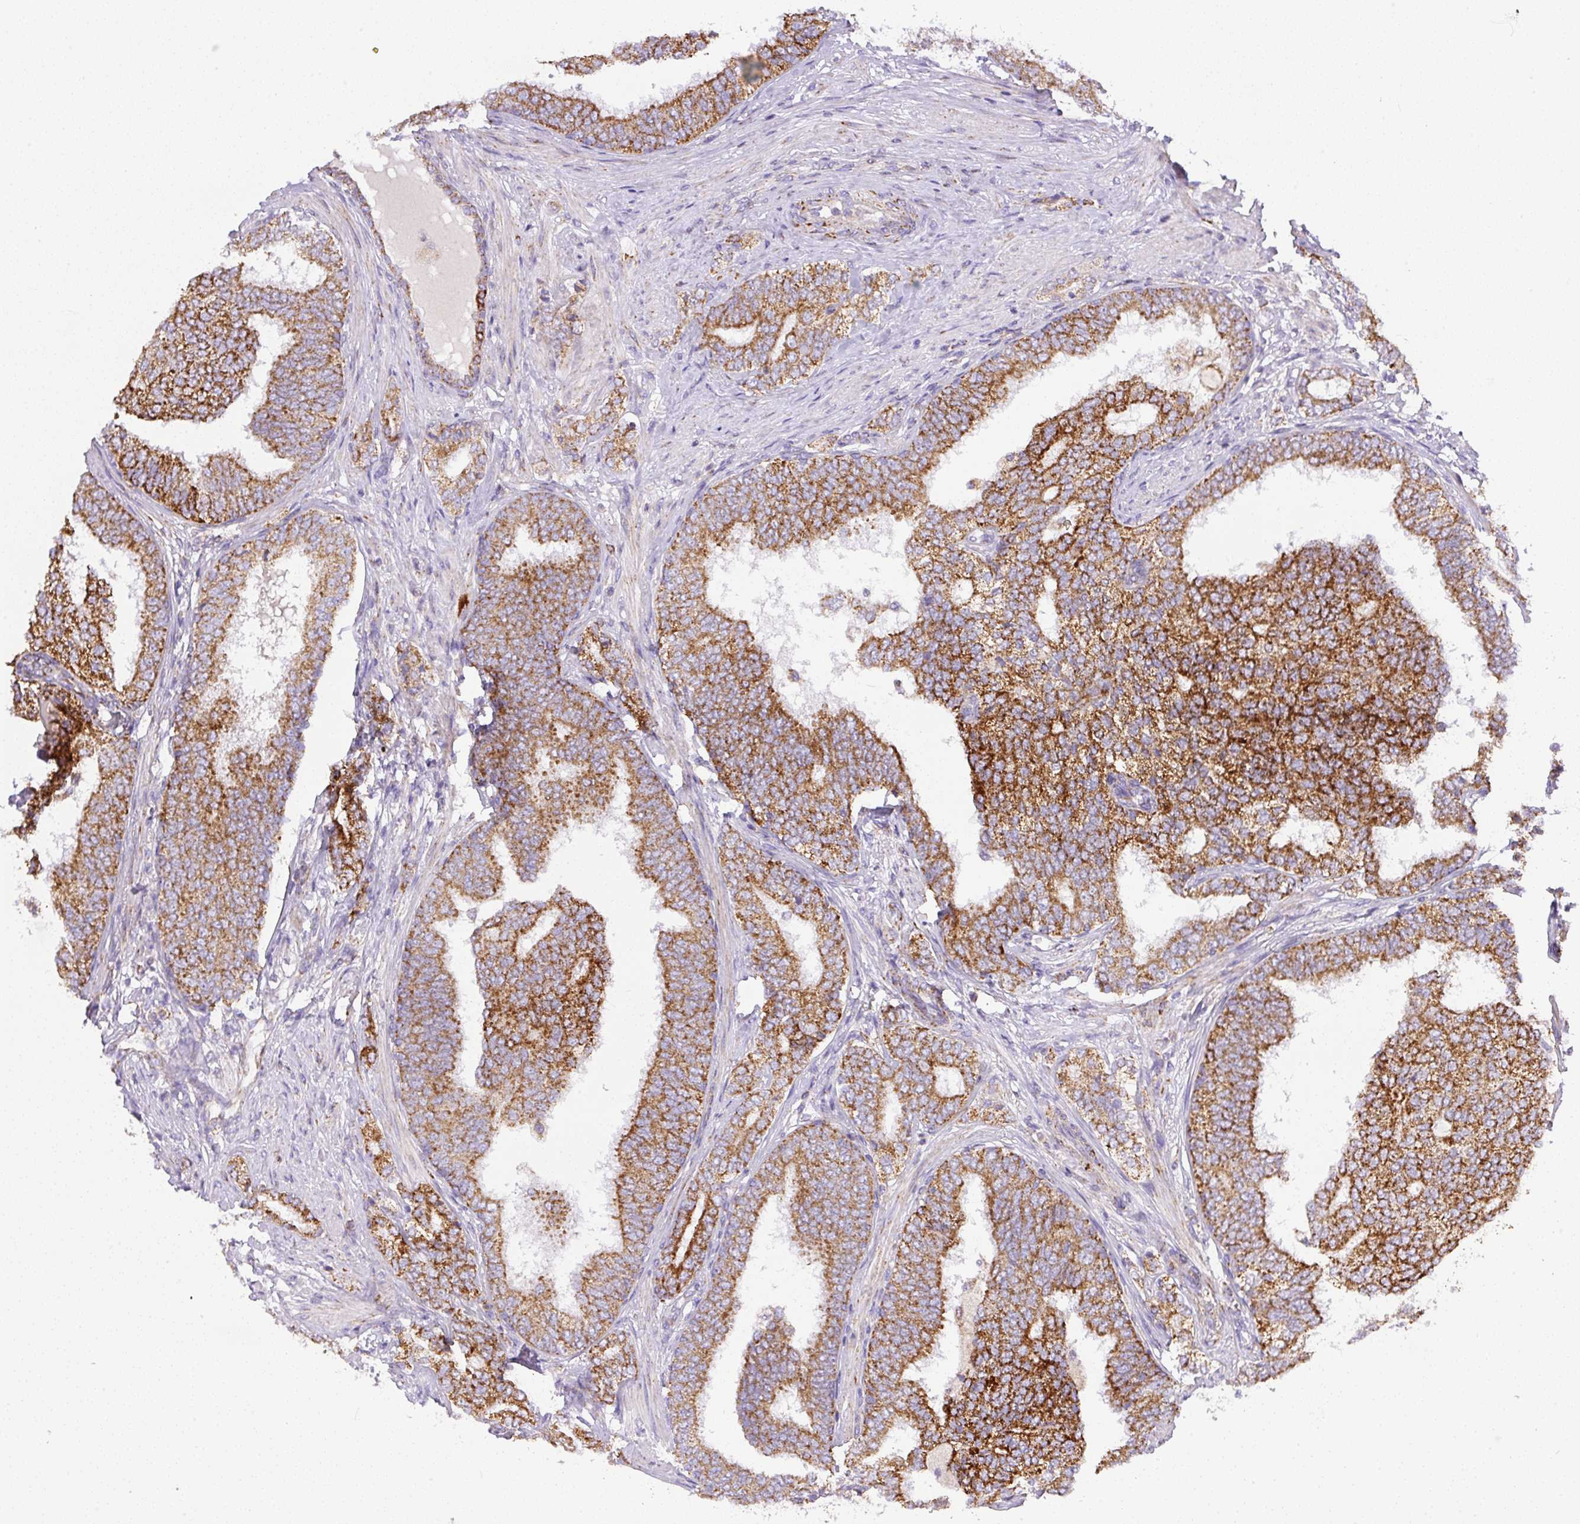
{"staining": {"intensity": "strong", "quantity": ">75%", "location": "cytoplasmic/membranous"}, "tissue": "prostate cancer", "cell_type": "Tumor cells", "image_type": "cancer", "snomed": [{"axis": "morphology", "description": "Adenocarcinoma, High grade"}, {"axis": "topography", "description": "Prostate"}], "caption": "Immunohistochemistry (DAB) staining of human high-grade adenocarcinoma (prostate) shows strong cytoplasmic/membranous protein positivity in about >75% of tumor cells. The staining is performed using DAB brown chromogen to label protein expression. The nuclei are counter-stained blue using hematoxylin.", "gene": "NF1", "patient": {"sex": "male", "age": 72}}